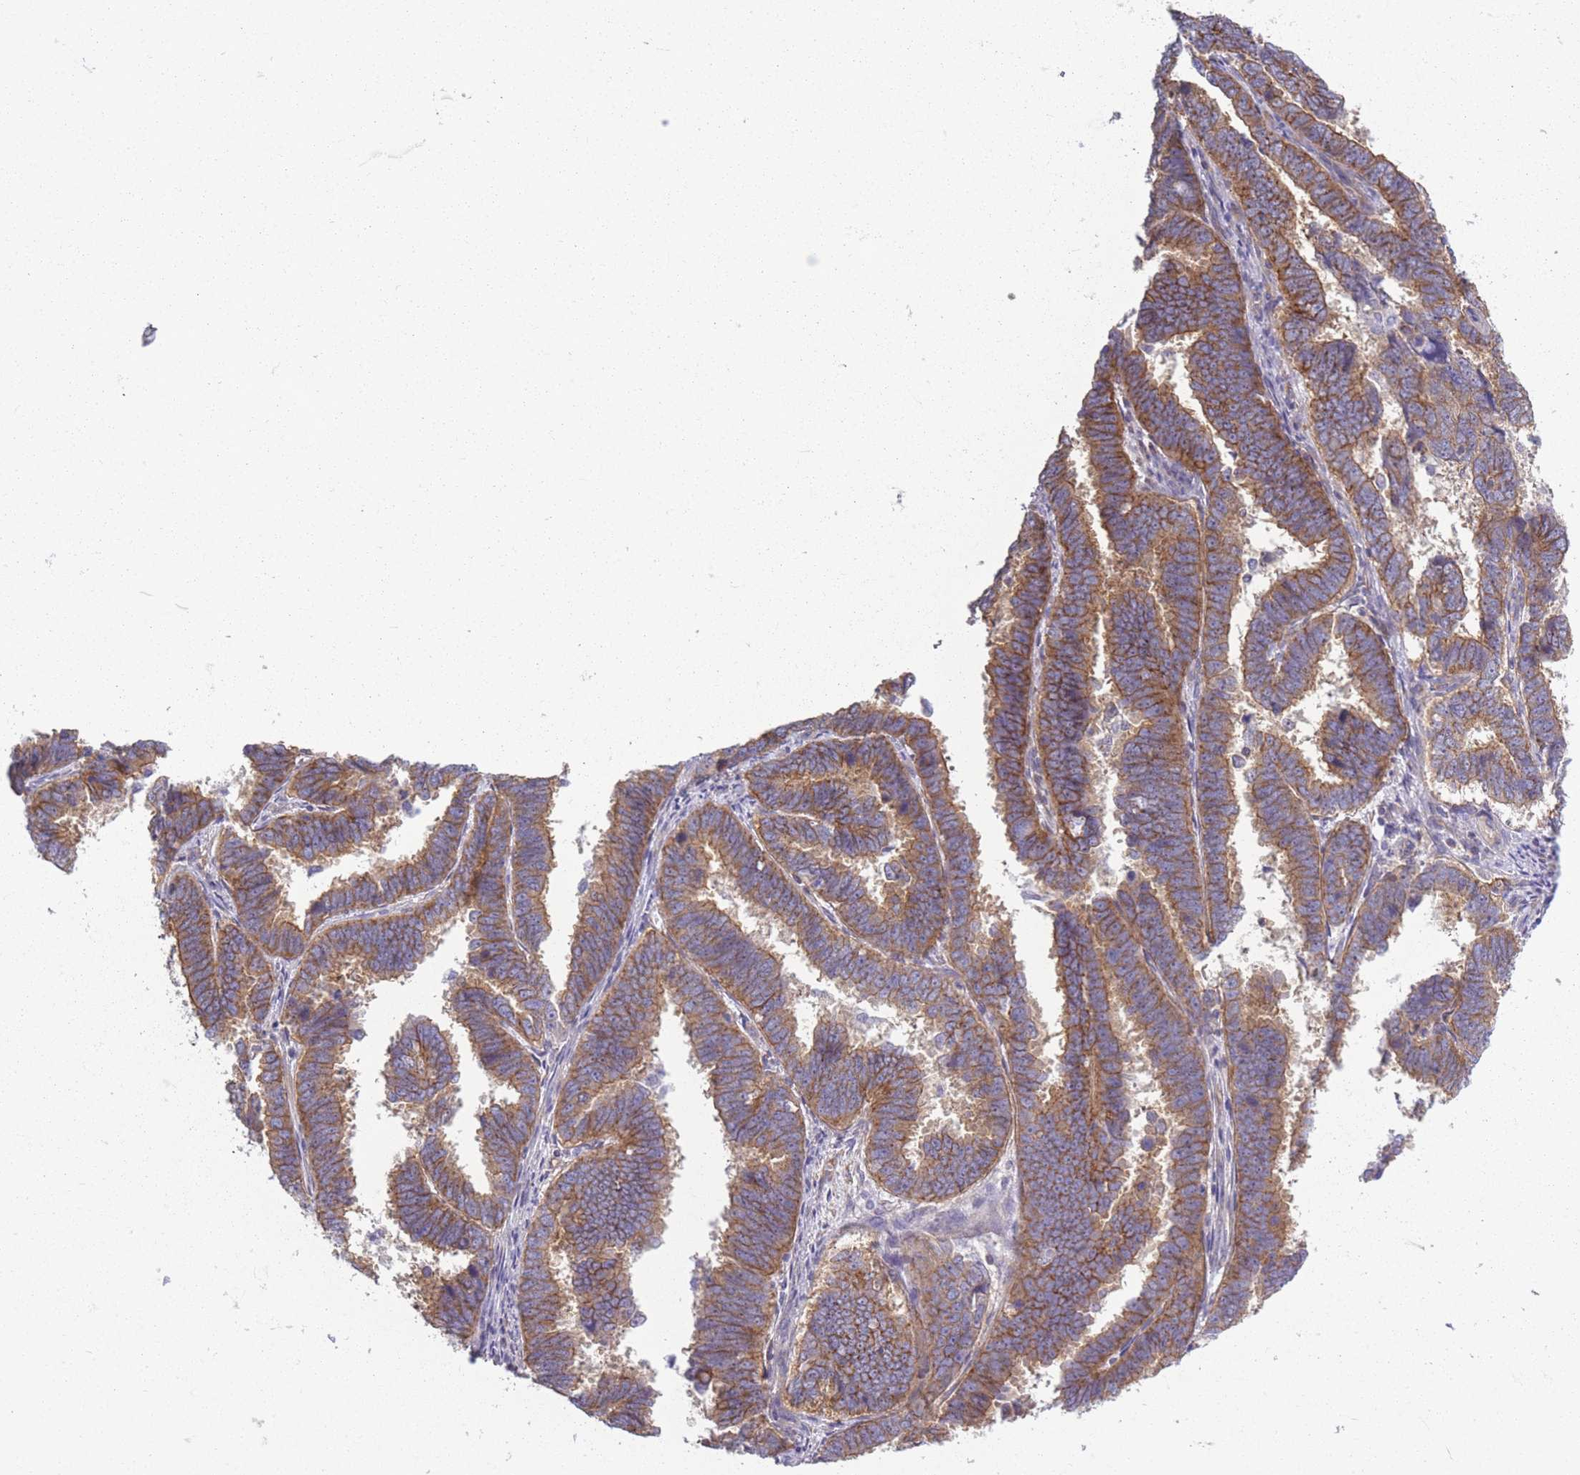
{"staining": {"intensity": "moderate", "quantity": ">75%", "location": "cytoplasmic/membranous"}, "tissue": "endometrial cancer", "cell_type": "Tumor cells", "image_type": "cancer", "snomed": [{"axis": "morphology", "description": "Adenocarcinoma, NOS"}, {"axis": "topography", "description": "Endometrium"}], "caption": "Endometrial adenocarcinoma stained for a protein (brown) reveals moderate cytoplasmic/membranous positive staining in approximately >75% of tumor cells.", "gene": "ADD1", "patient": {"sex": "female", "age": 75}}